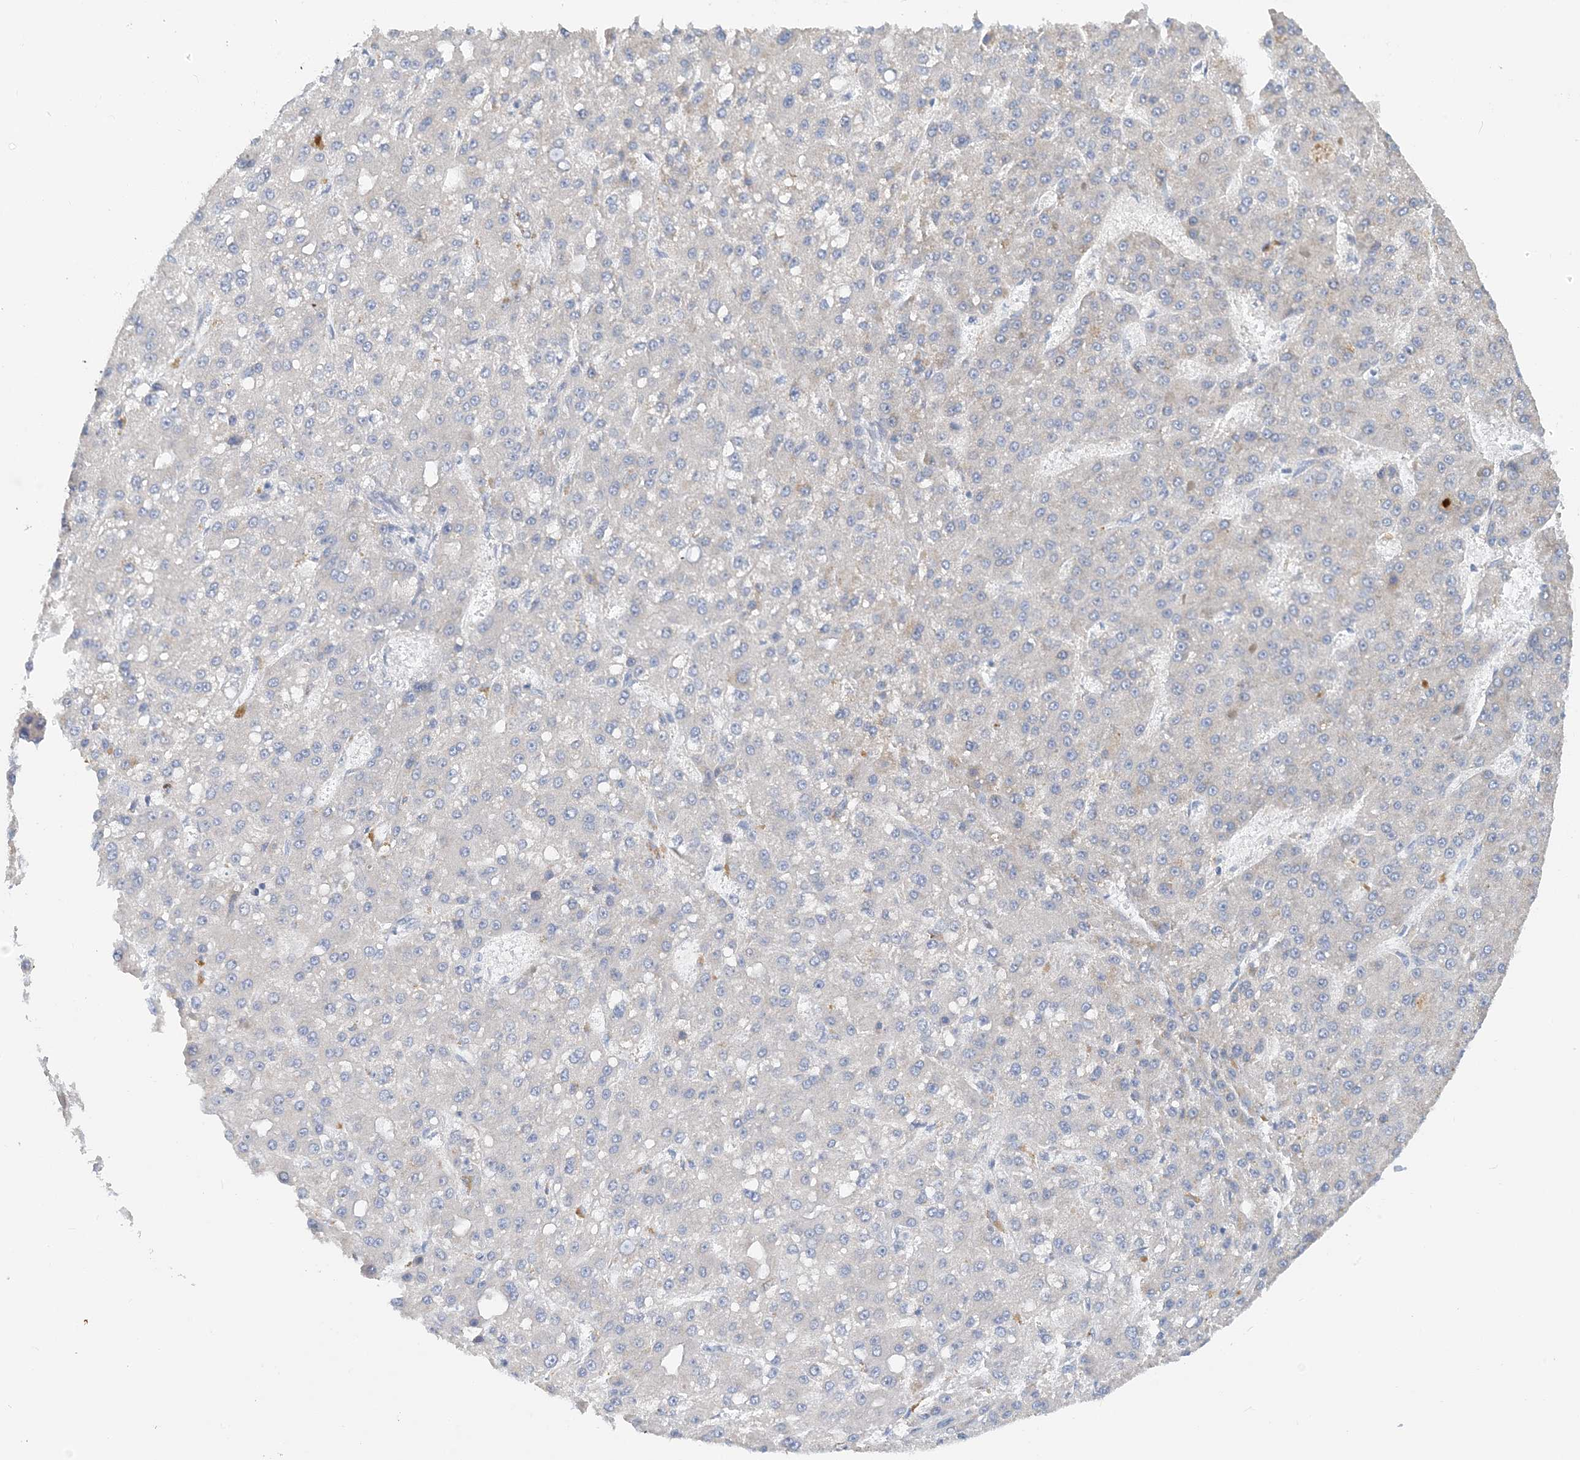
{"staining": {"intensity": "negative", "quantity": "none", "location": "none"}, "tissue": "liver cancer", "cell_type": "Tumor cells", "image_type": "cancer", "snomed": [{"axis": "morphology", "description": "Carcinoma, Hepatocellular, NOS"}, {"axis": "topography", "description": "Liver"}], "caption": "An immunohistochemistry photomicrograph of liver cancer (hepatocellular carcinoma) is shown. There is no staining in tumor cells of liver cancer (hepatocellular carcinoma).", "gene": "ZCCHC18", "patient": {"sex": "male", "age": 67}}